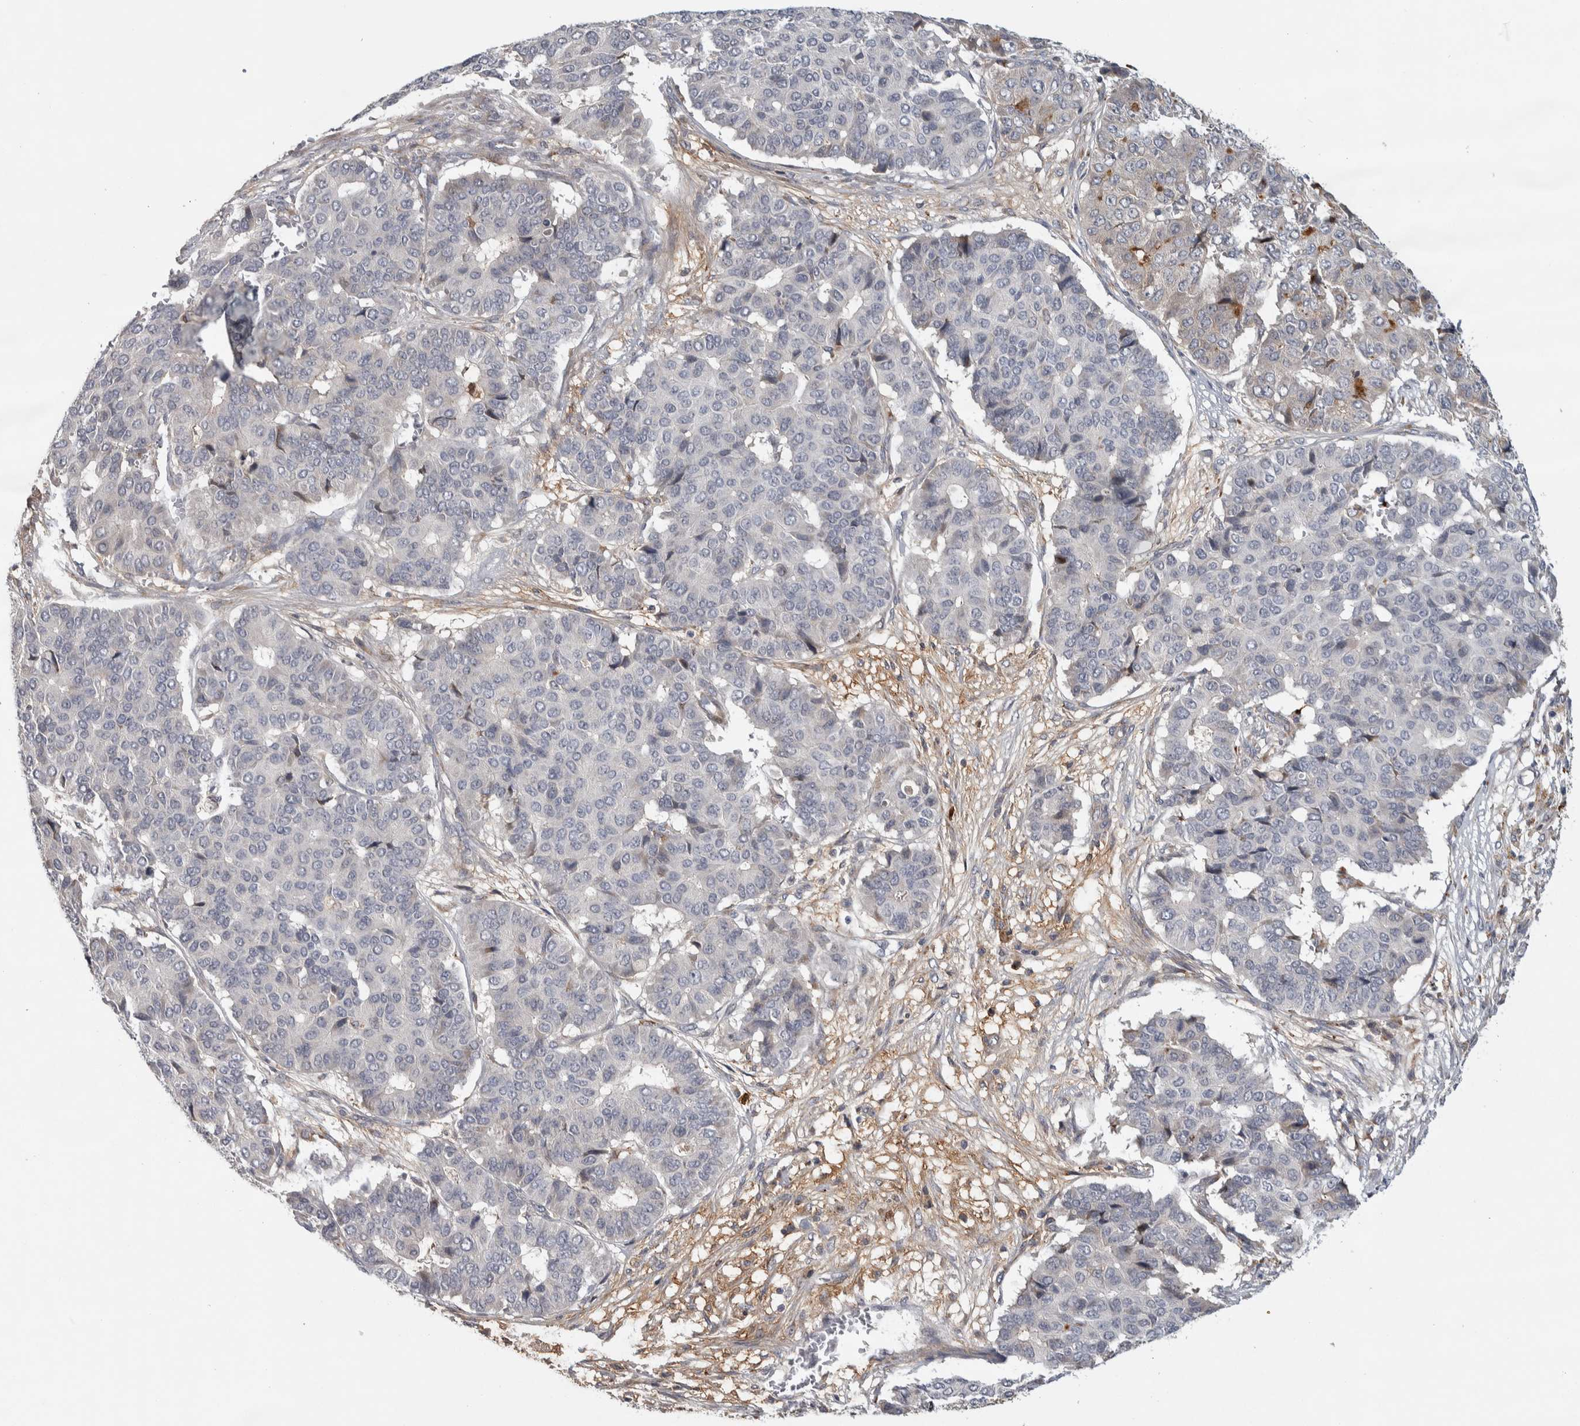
{"staining": {"intensity": "negative", "quantity": "none", "location": "none"}, "tissue": "pancreatic cancer", "cell_type": "Tumor cells", "image_type": "cancer", "snomed": [{"axis": "morphology", "description": "Adenocarcinoma, NOS"}, {"axis": "topography", "description": "Pancreas"}], "caption": "Histopathology image shows no significant protein staining in tumor cells of pancreatic cancer.", "gene": "ADPRM", "patient": {"sex": "male", "age": 50}}